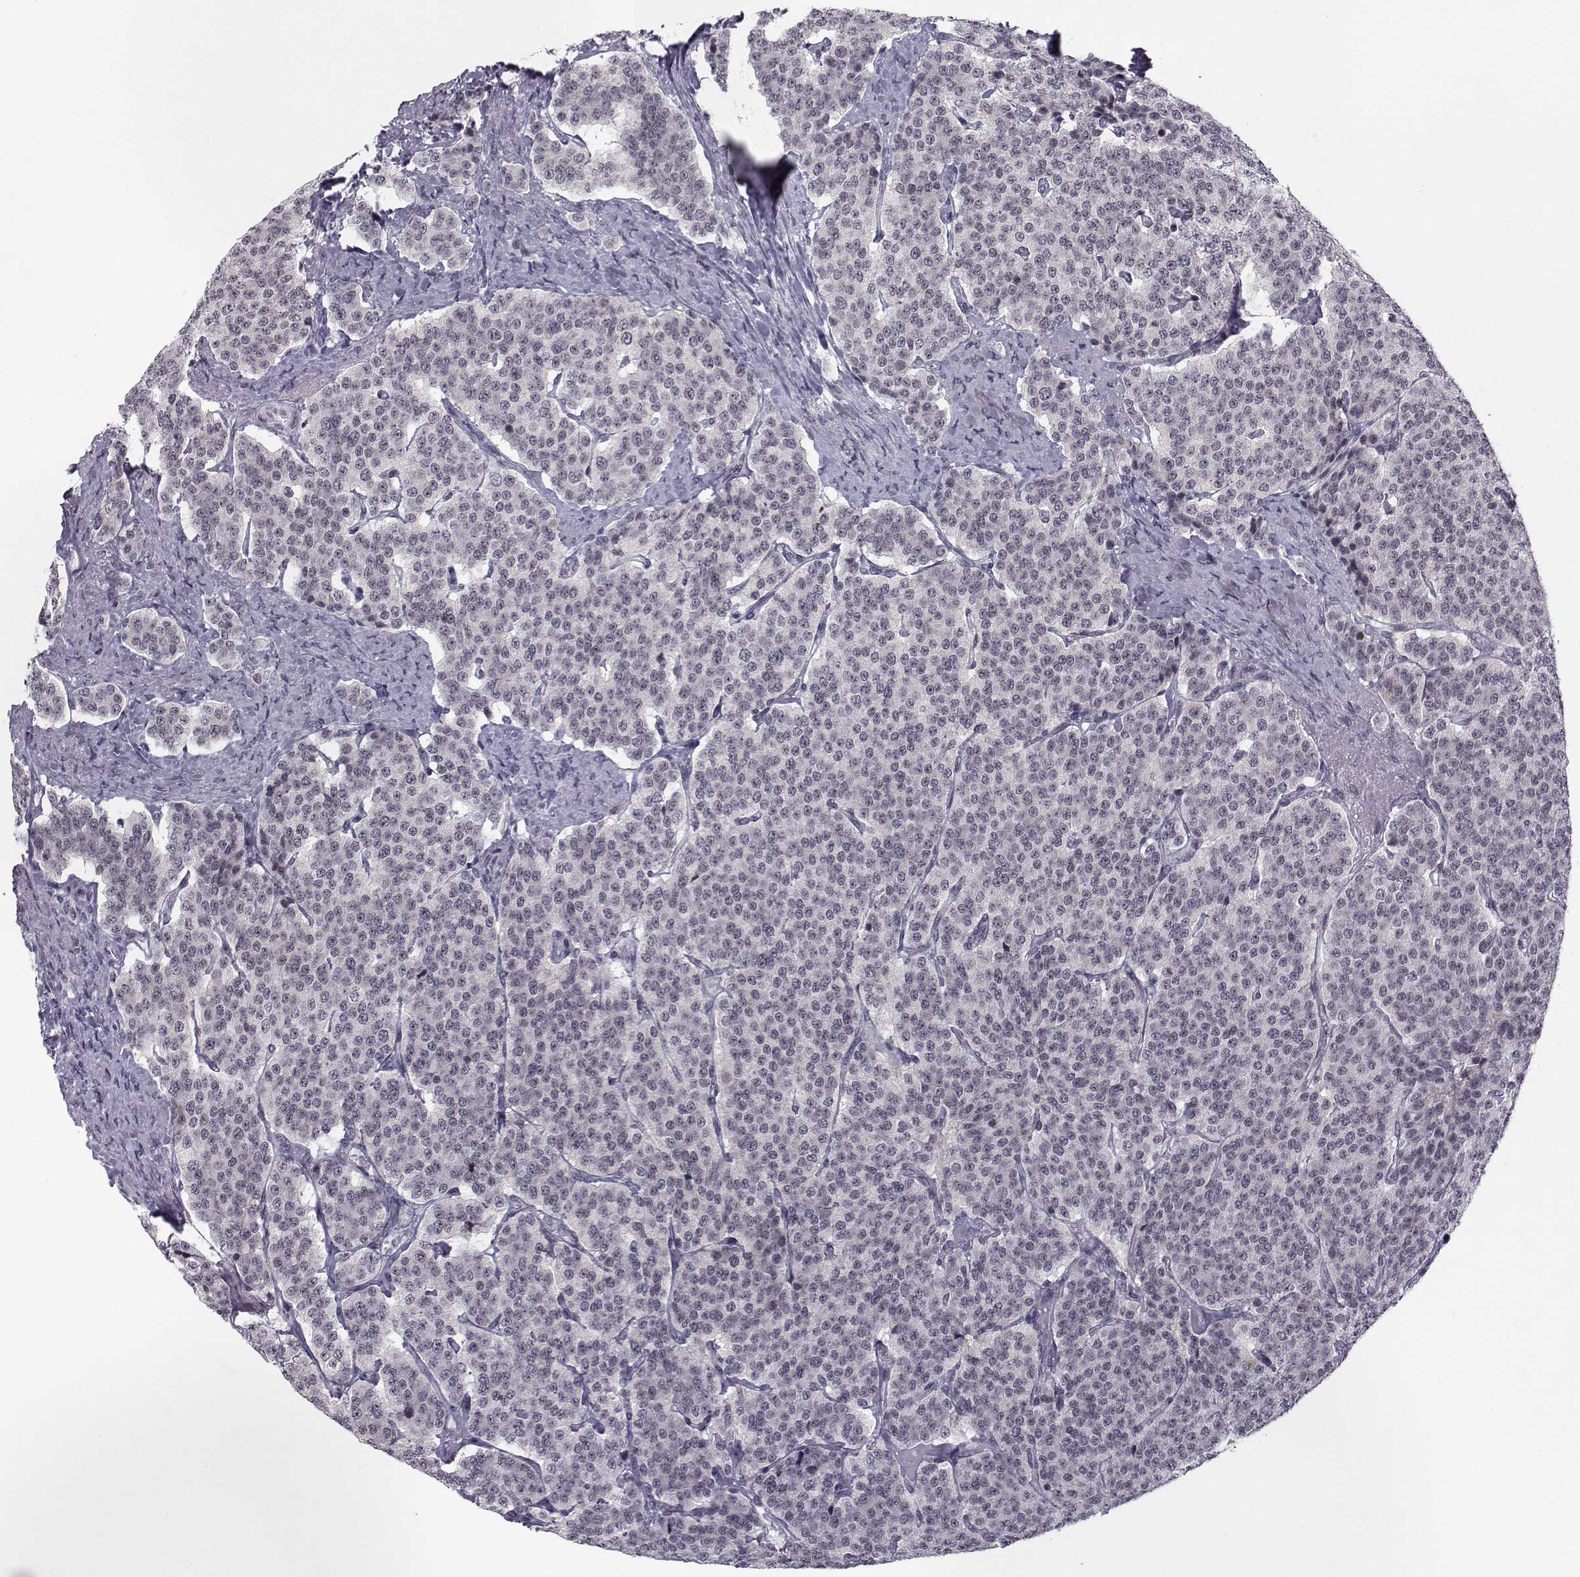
{"staining": {"intensity": "negative", "quantity": "none", "location": "none"}, "tissue": "carcinoid", "cell_type": "Tumor cells", "image_type": "cancer", "snomed": [{"axis": "morphology", "description": "Carcinoid, malignant, NOS"}, {"axis": "topography", "description": "Small intestine"}], "caption": "Tumor cells are negative for brown protein staining in carcinoid.", "gene": "MARCHF4", "patient": {"sex": "female", "age": 58}}